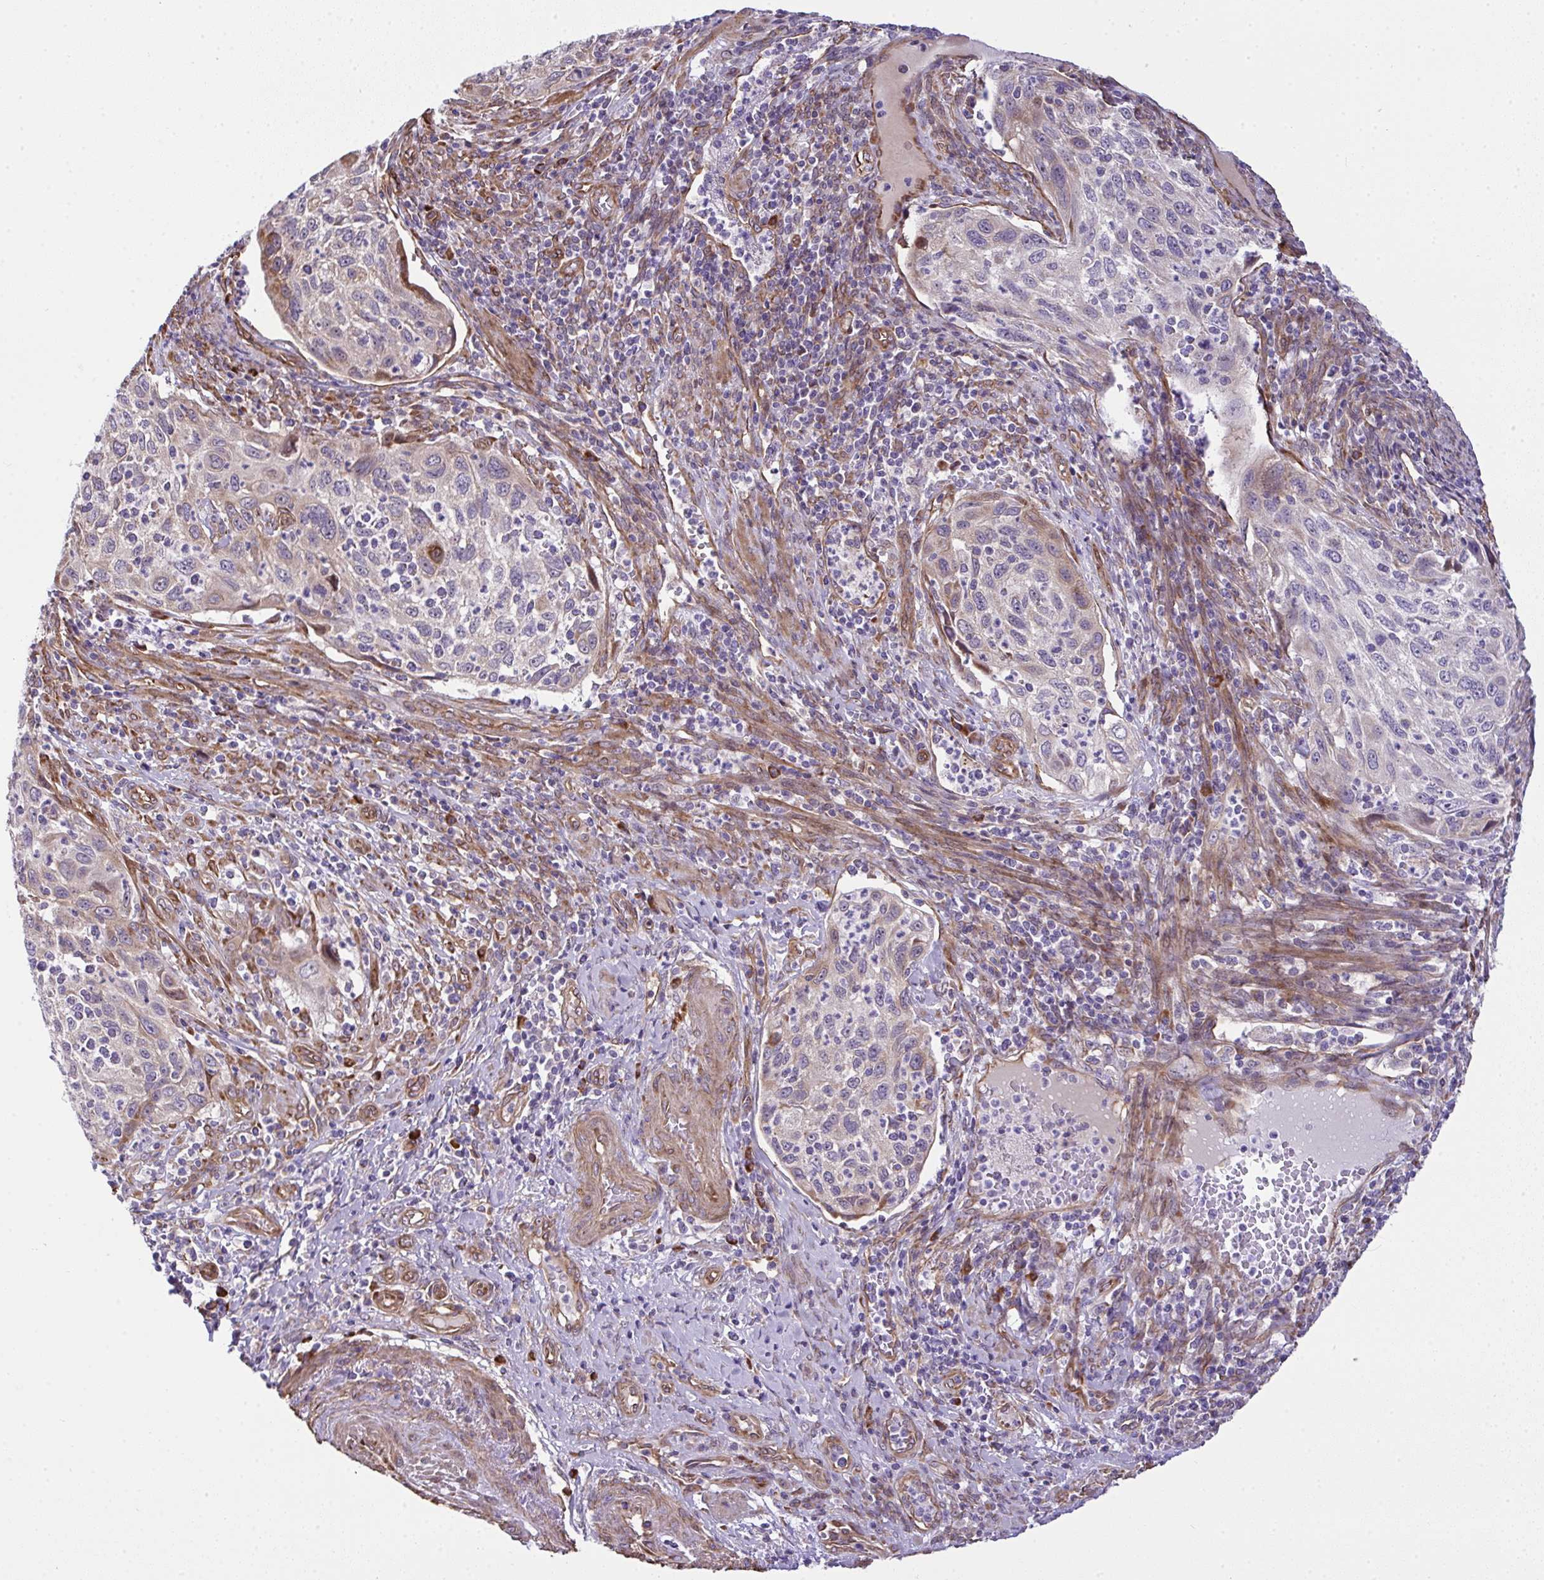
{"staining": {"intensity": "weak", "quantity": "<25%", "location": "cytoplasmic/membranous"}, "tissue": "cervical cancer", "cell_type": "Tumor cells", "image_type": "cancer", "snomed": [{"axis": "morphology", "description": "Squamous cell carcinoma, NOS"}, {"axis": "topography", "description": "Cervix"}], "caption": "The image demonstrates no significant staining in tumor cells of cervical cancer. (DAB immunohistochemistry (IHC) visualized using brightfield microscopy, high magnification).", "gene": "RSKR", "patient": {"sex": "female", "age": 70}}